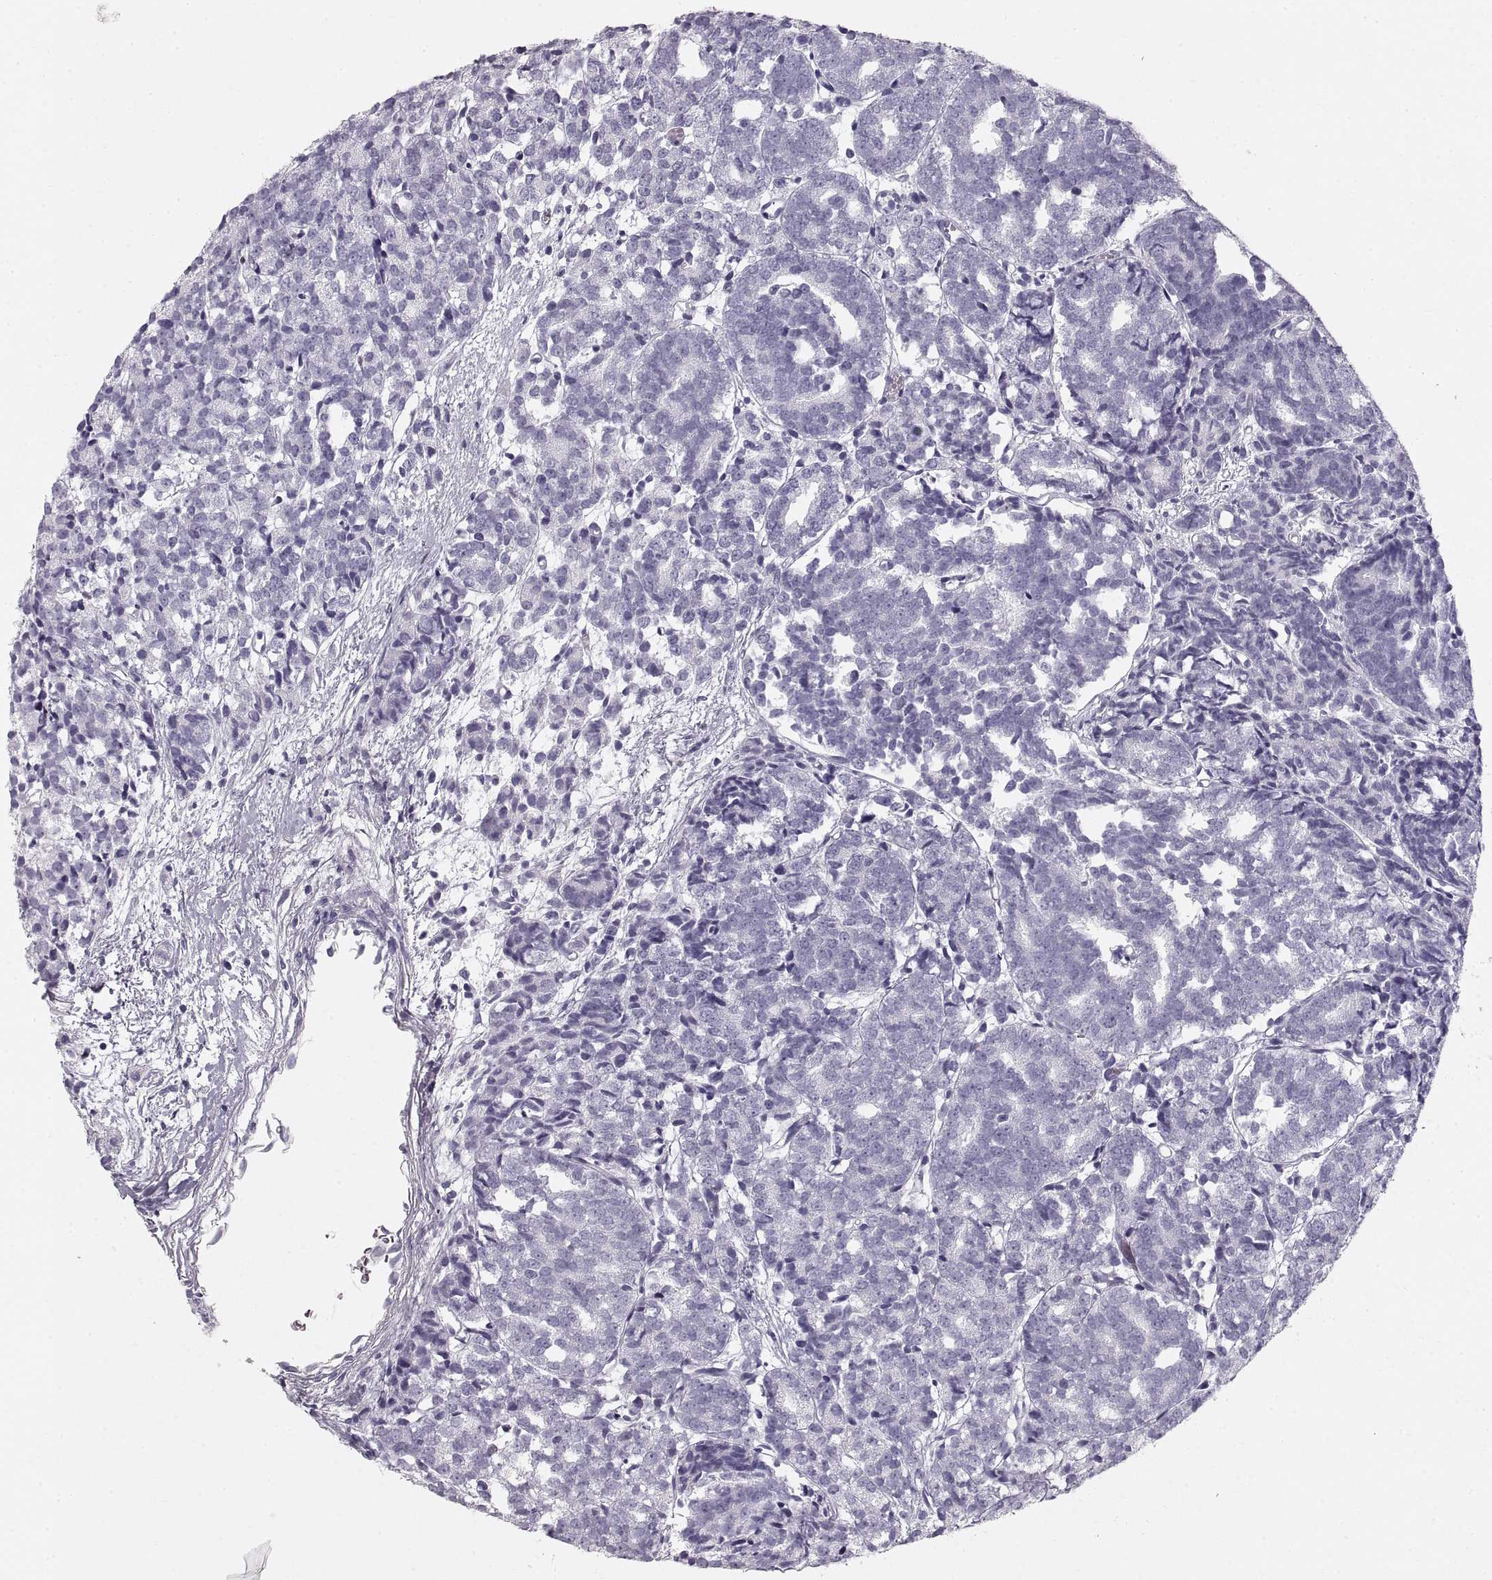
{"staining": {"intensity": "negative", "quantity": "none", "location": "none"}, "tissue": "prostate cancer", "cell_type": "Tumor cells", "image_type": "cancer", "snomed": [{"axis": "morphology", "description": "Adenocarcinoma, High grade"}, {"axis": "topography", "description": "Prostate"}], "caption": "Immunohistochemistry micrograph of neoplastic tissue: prostate adenocarcinoma (high-grade) stained with DAB displays no significant protein expression in tumor cells.", "gene": "CRYAA", "patient": {"sex": "male", "age": 53}}